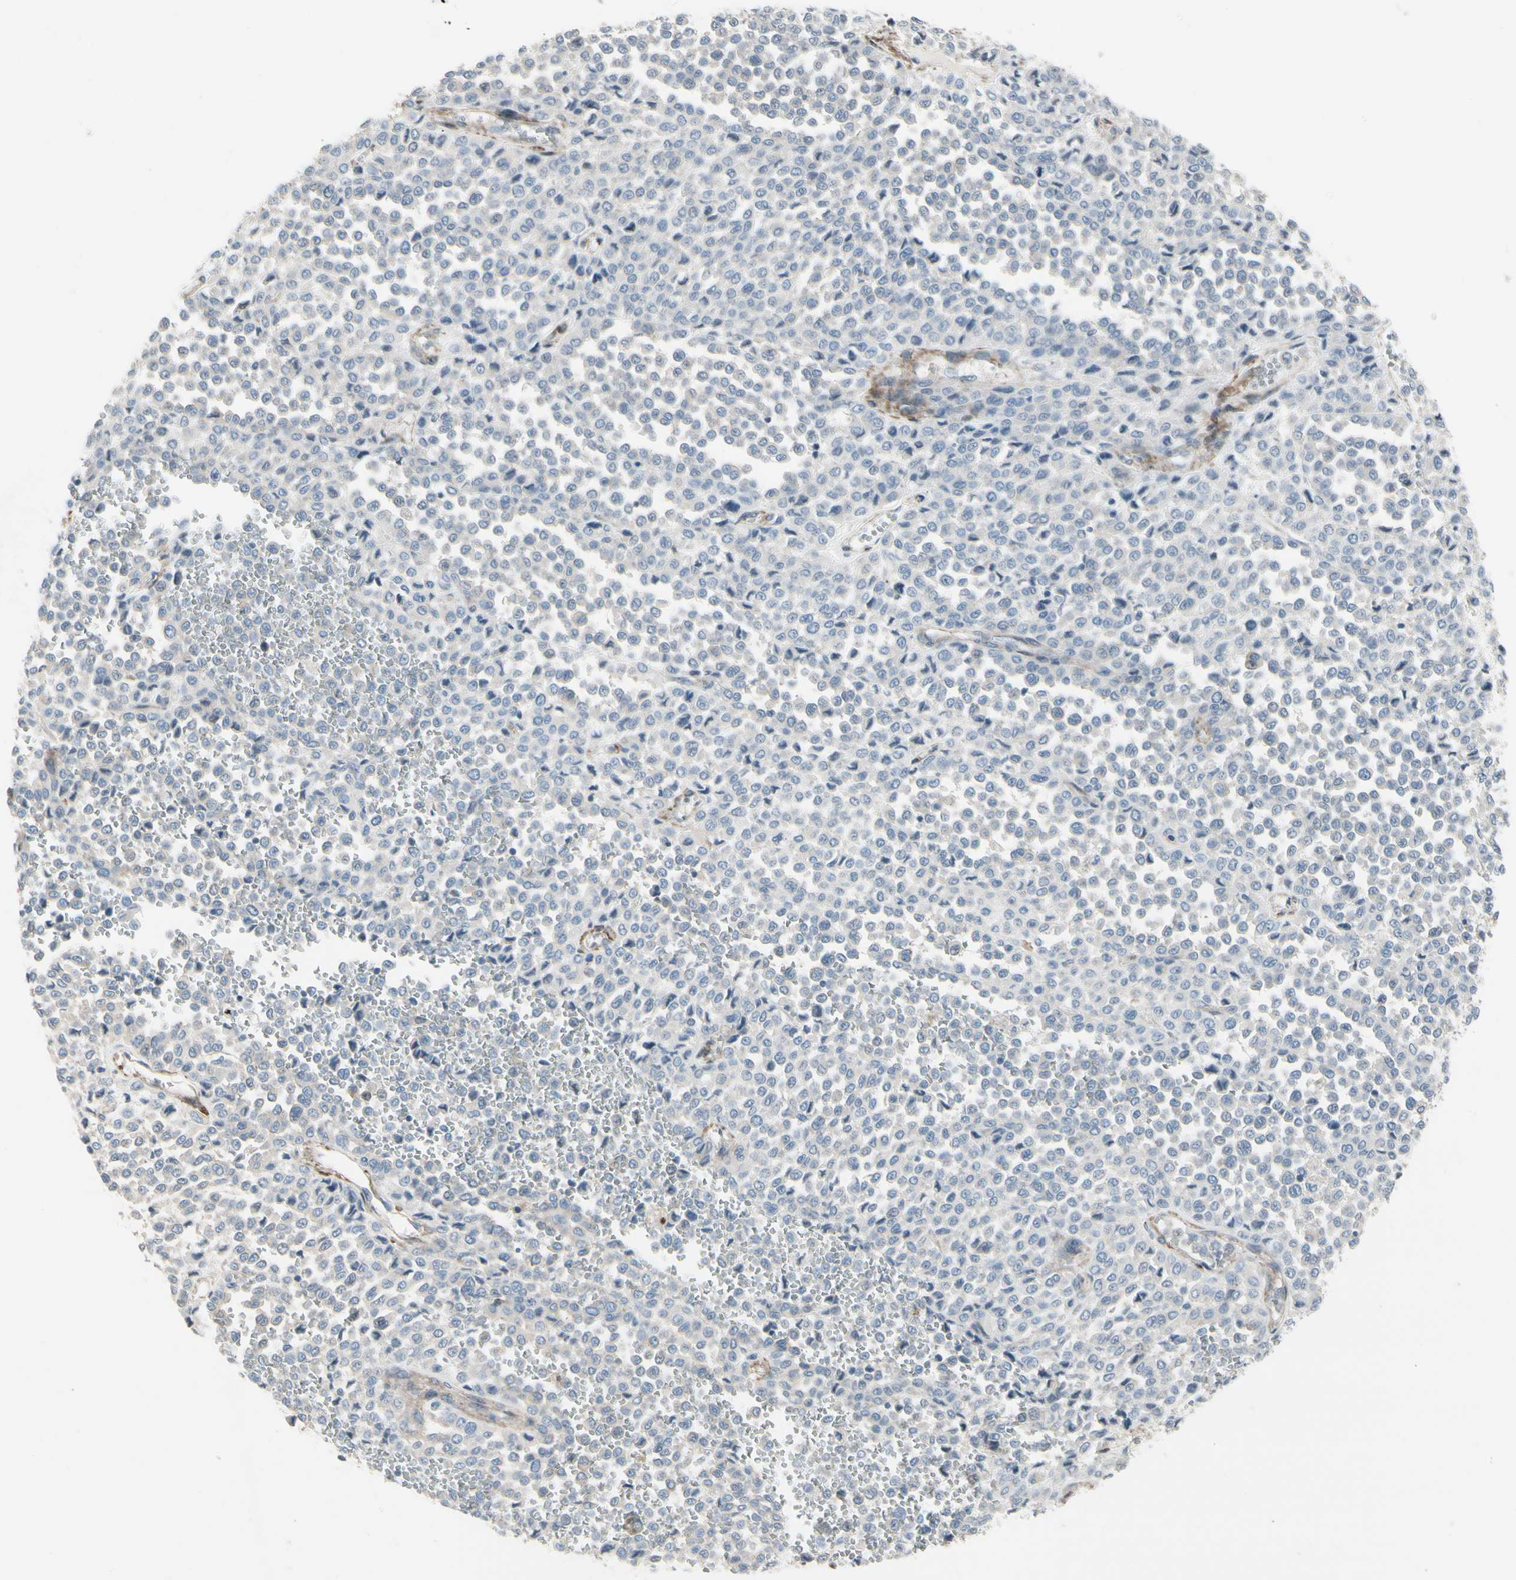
{"staining": {"intensity": "negative", "quantity": "none", "location": "none"}, "tissue": "melanoma", "cell_type": "Tumor cells", "image_type": "cancer", "snomed": [{"axis": "morphology", "description": "Malignant melanoma, Metastatic site"}, {"axis": "topography", "description": "Pancreas"}], "caption": "High power microscopy micrograph of an immunohistochemistry photomicrograph of melanoma, revealing no significant staining in tumor cells.", "gene": "TPM1", "patient": {"sex": "female", "age": 30}}